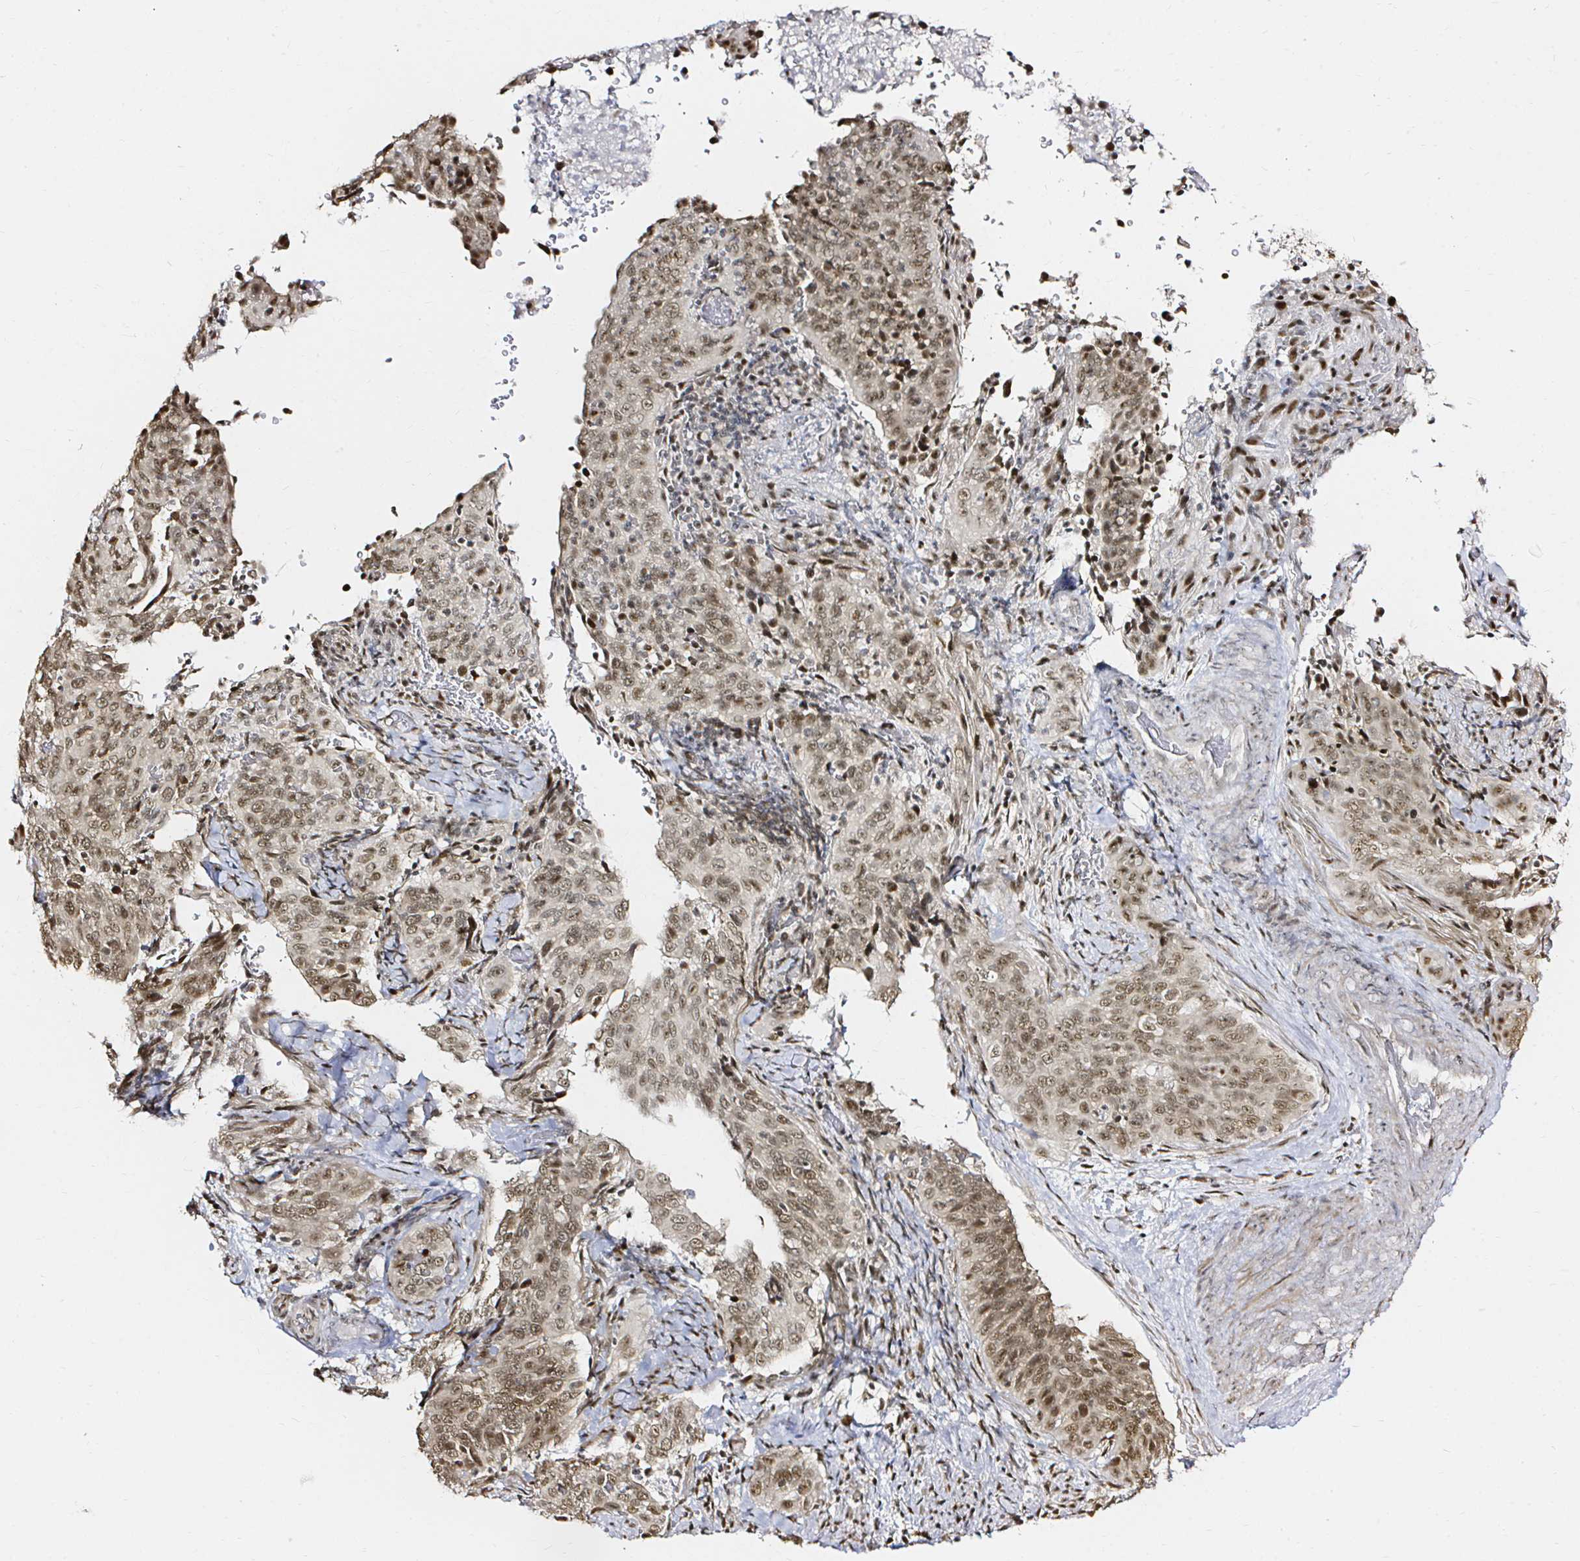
{"staining": {"intensity": "moderate", "quantity": ">75%", "location": "nuclear"}, "tissue": "cervical cancer", "cell_type": "Tumor cells", "image_type": "cancer", "snomed": [{"axis": "morphology", "description": "Squamous cell carcinoma, NOS"}, {"axis": "topography", "description": "Cervix"}], "caption": "An immunohistochemistry (IHC) histopathology image of tumor tissue is shown. Protein staining in brown highlights moderate nuclear positivity in cervical squamous cell carcinoma within tumor cells.", "gene": "SNRPC", "patient": {"sex": "female", "age": 38}}